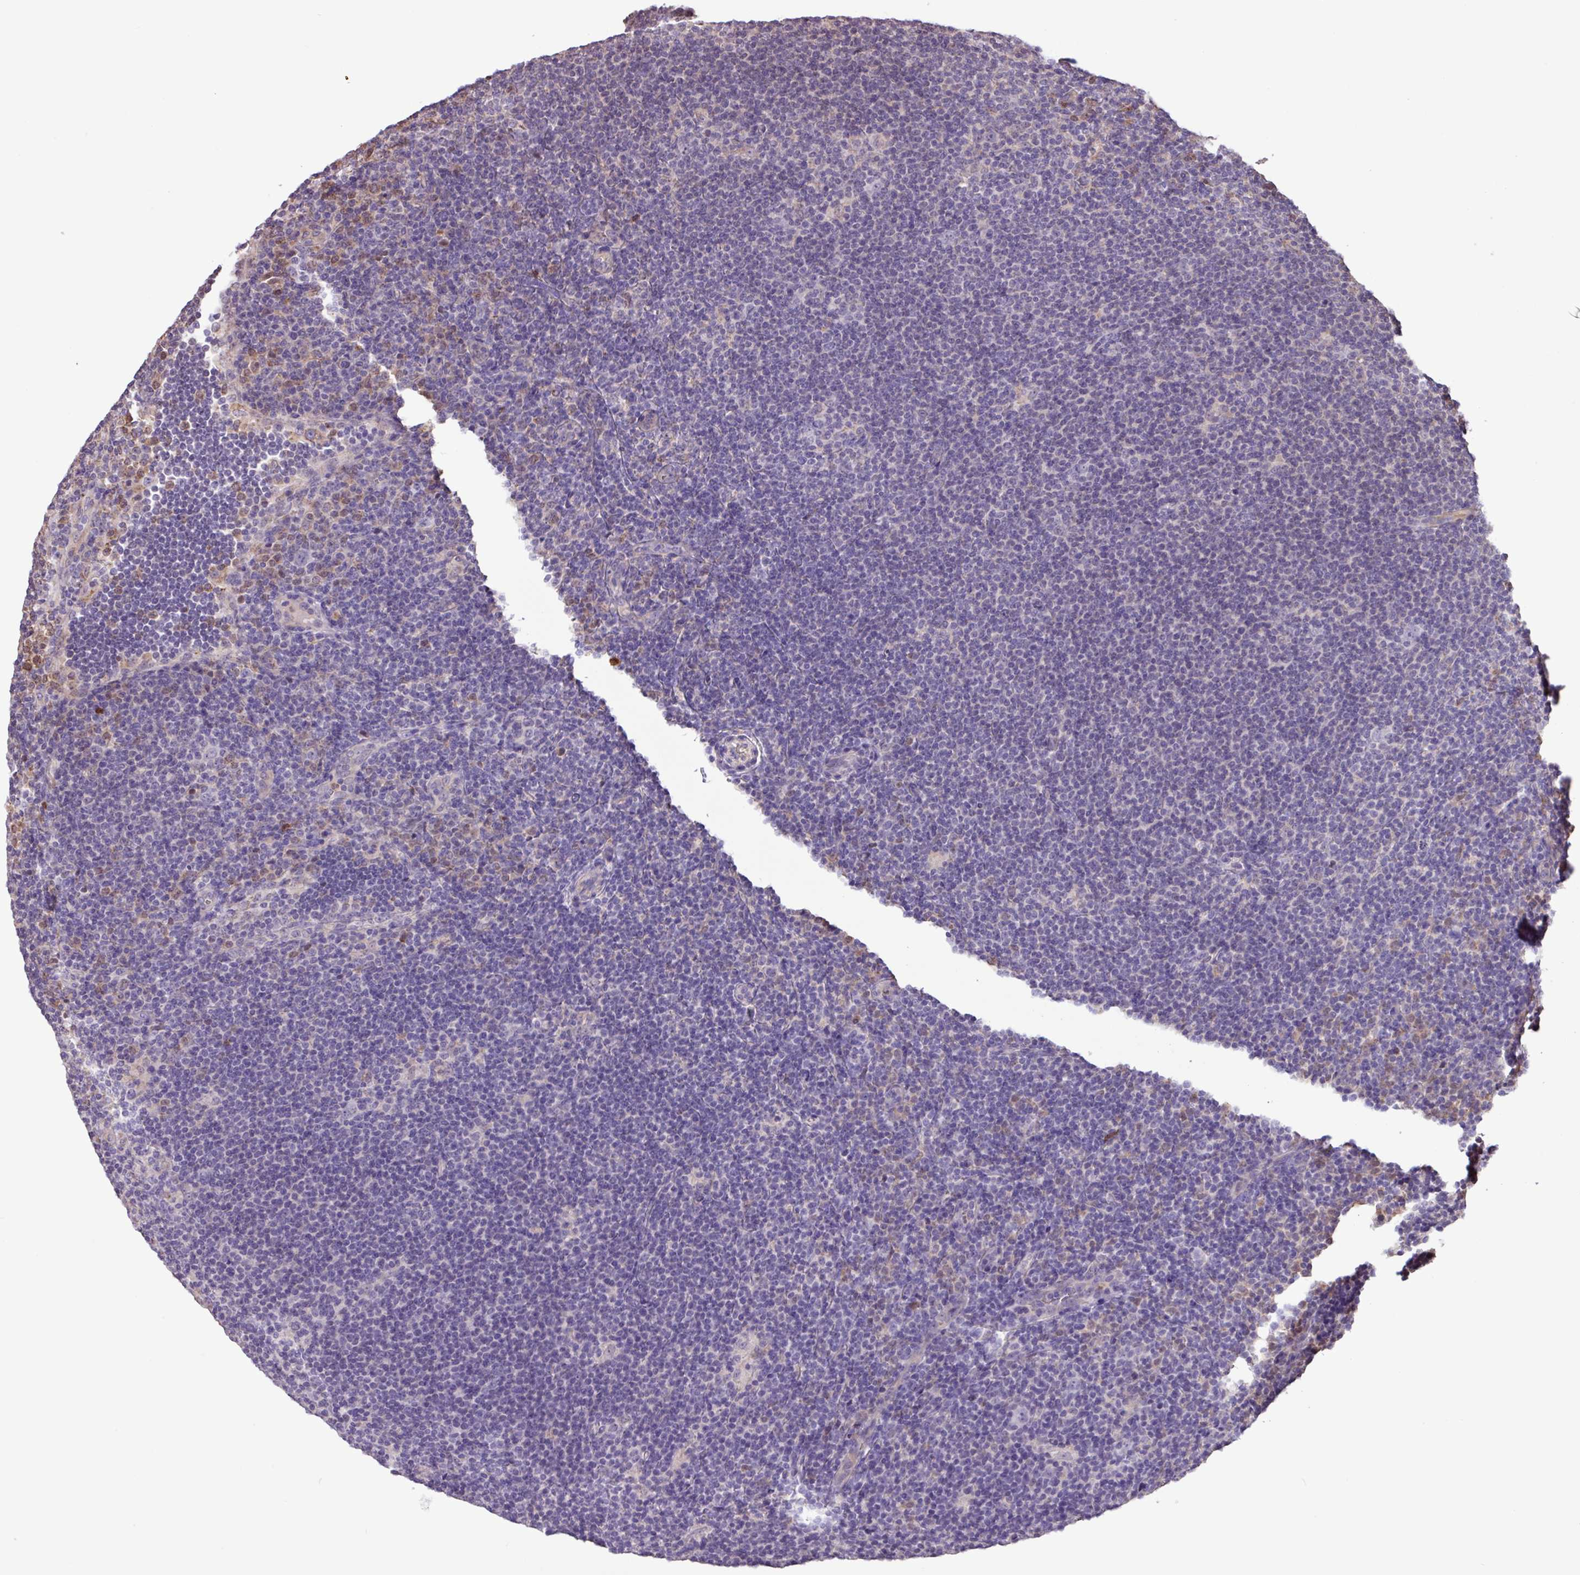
{"staining": {"intensity": "negative", "quantity": "none", "location": "none"}, "tissue": "lymphoma", "cell_type": "Tumor cells", "image_type": "cancer", "snomed": [{"axis": "morphology", "description": "Hodgkin's disease, NOS"}, {"axis": "topography", "description": "Lymph node"}], "caption": "Tumor cells are negative for brown protein staining in lymphoma.", "gene": "CHST11", "patient": {"sex": "female", "age": 57}}